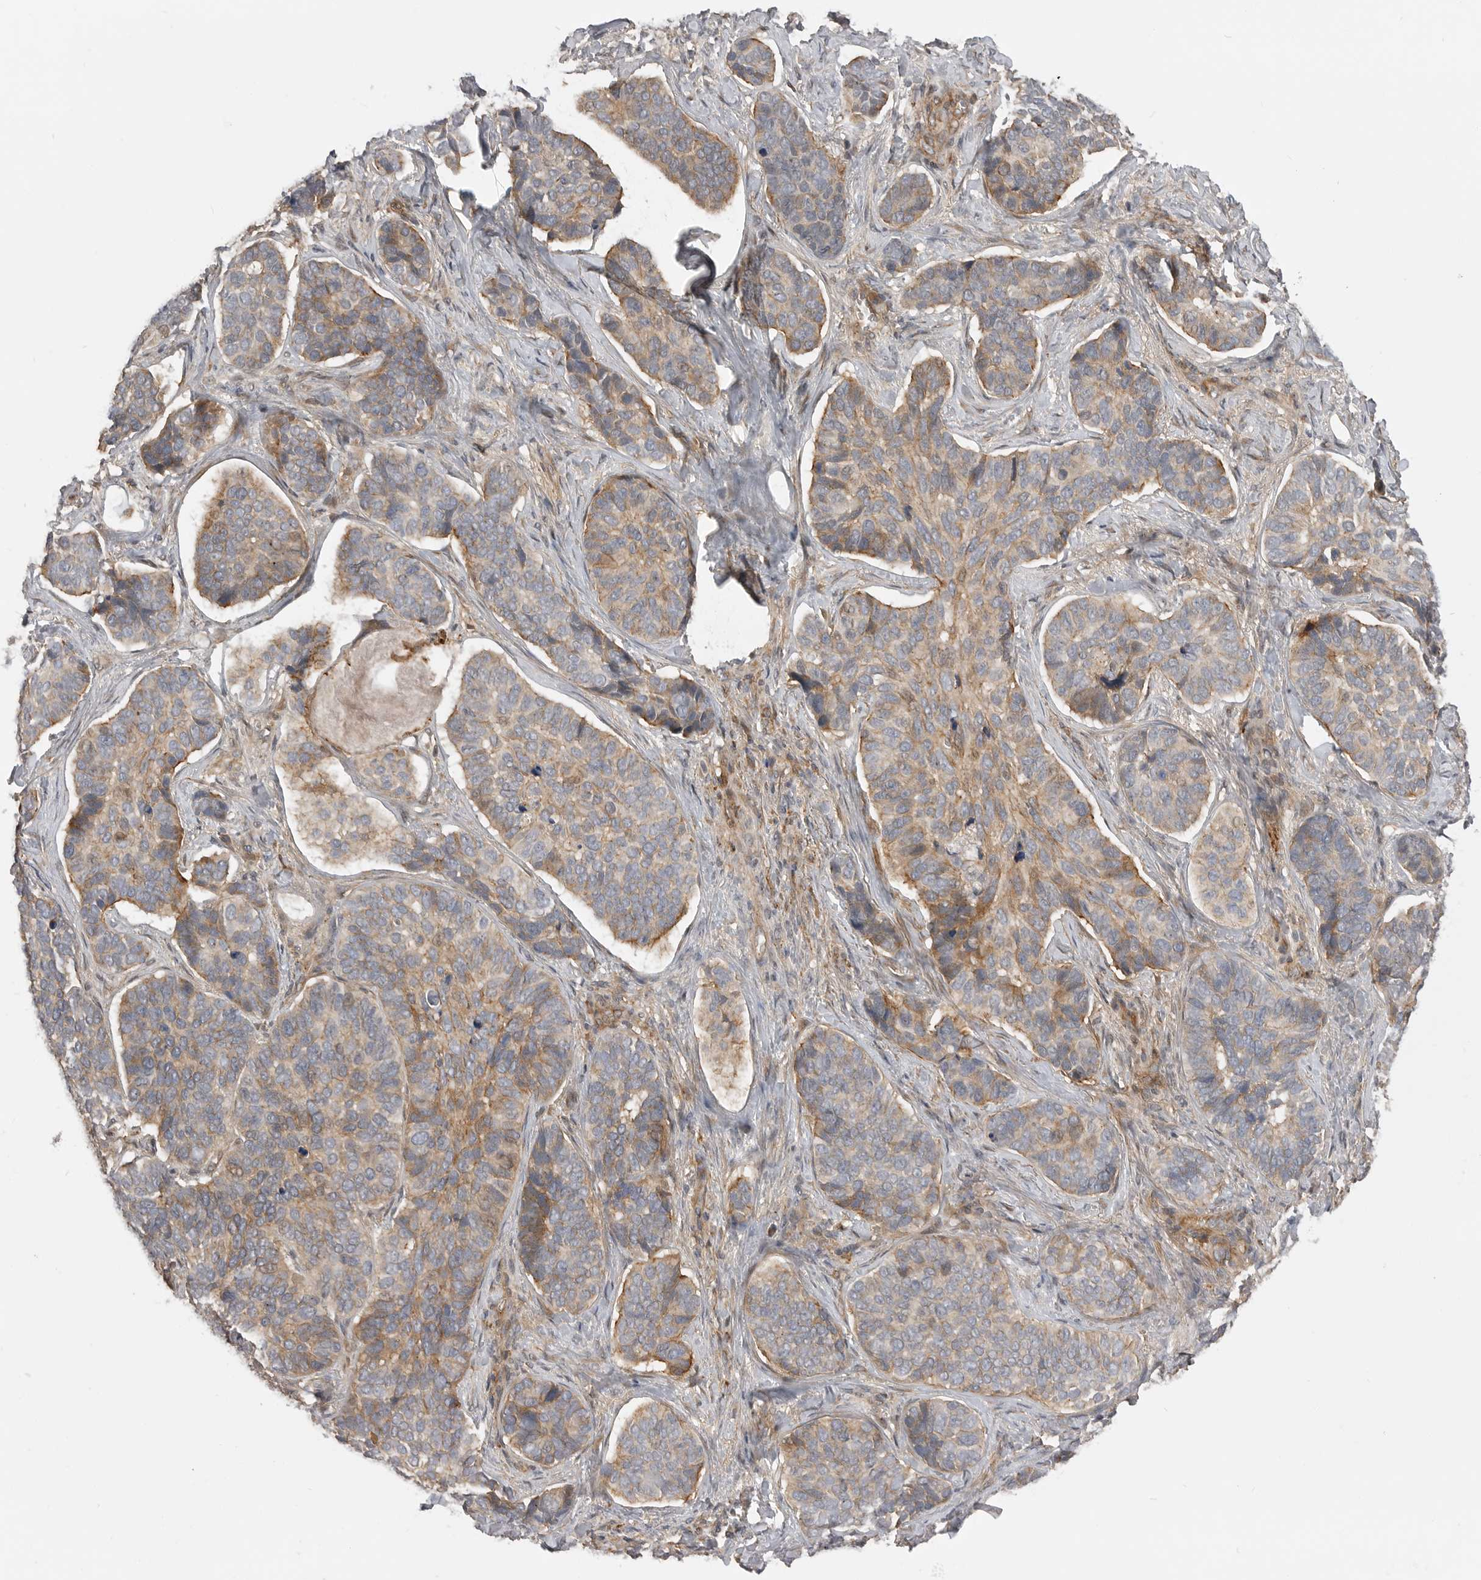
{"staining": {"intensity": "weak", "quantity": "25%-75%", "location": "cytoplasmic/membranous"}, "tissue": "skin cancer", "cell_type": "Tumor cells", "image_type": "cancer", "snomed": [{"axis": "morphology", "description": "Basal cell carcinoma"}, {"axis": "topography", "description": "Skin"}], "caption": "Protein analysis of skin cancer (basal cell carcinoma) tissue reveals weak cytoplasmic/membranous expression in approximately 25%-75% of tumor cells.", "gene": "TRIM56", "patient": {"sex": "male", "age": 62}}